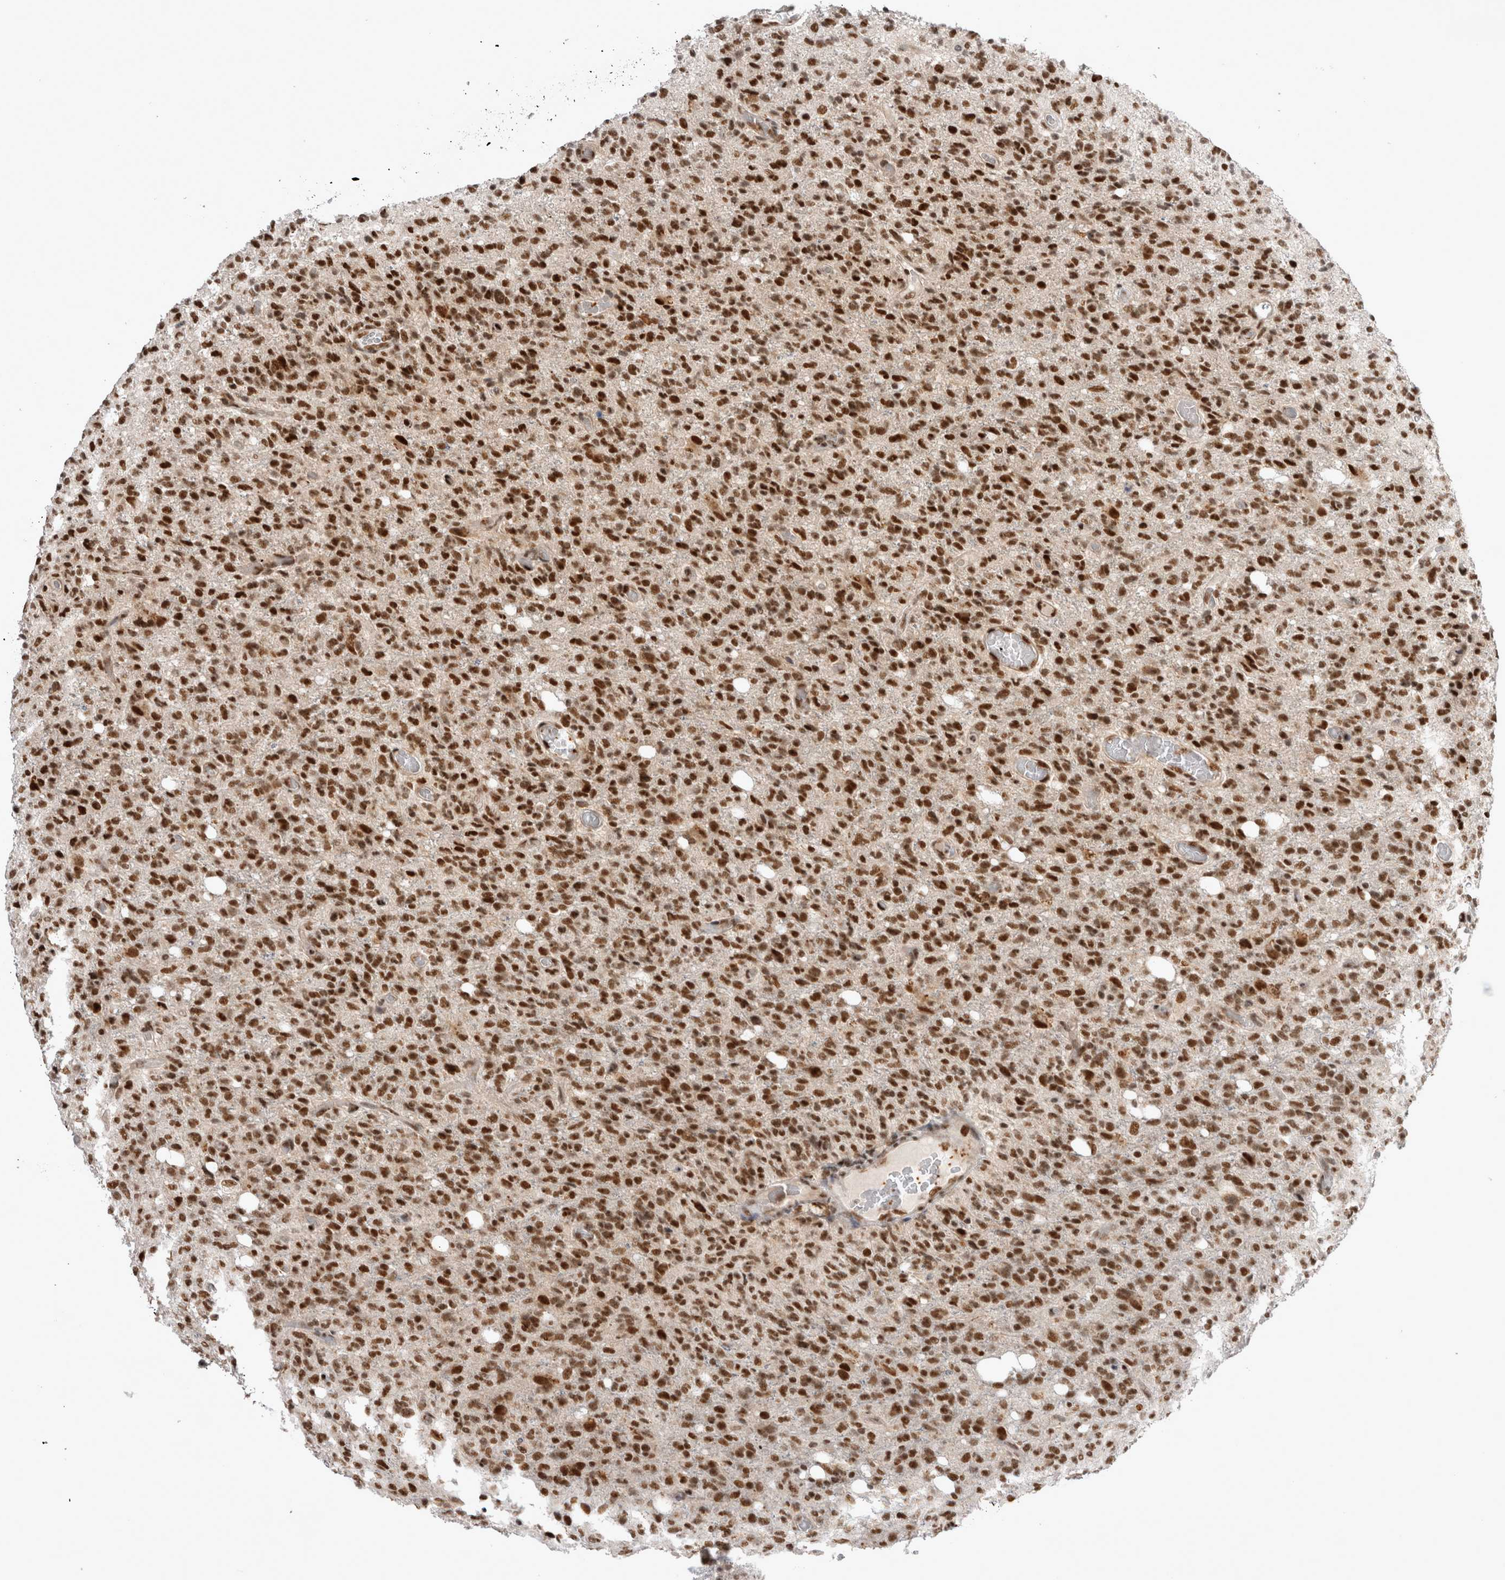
{"staining": {"intensity": "strong", "quantity": ">75%", "location": "nuclear"}, "tissue": "glioma", "cell_type": "Tumor cells", "image_type": "cancer", "snomed": [{"axis": "morphology", "description": "Glioma, malignant, High grade"}, {"axis": "topography", "description": "Brain"}], "caption": "A brown stain labels strong nuclear expression of a protein in human glioma tumor cells.", "gene": "EYA2", "patient": {"sex": "female", "age": 57}}